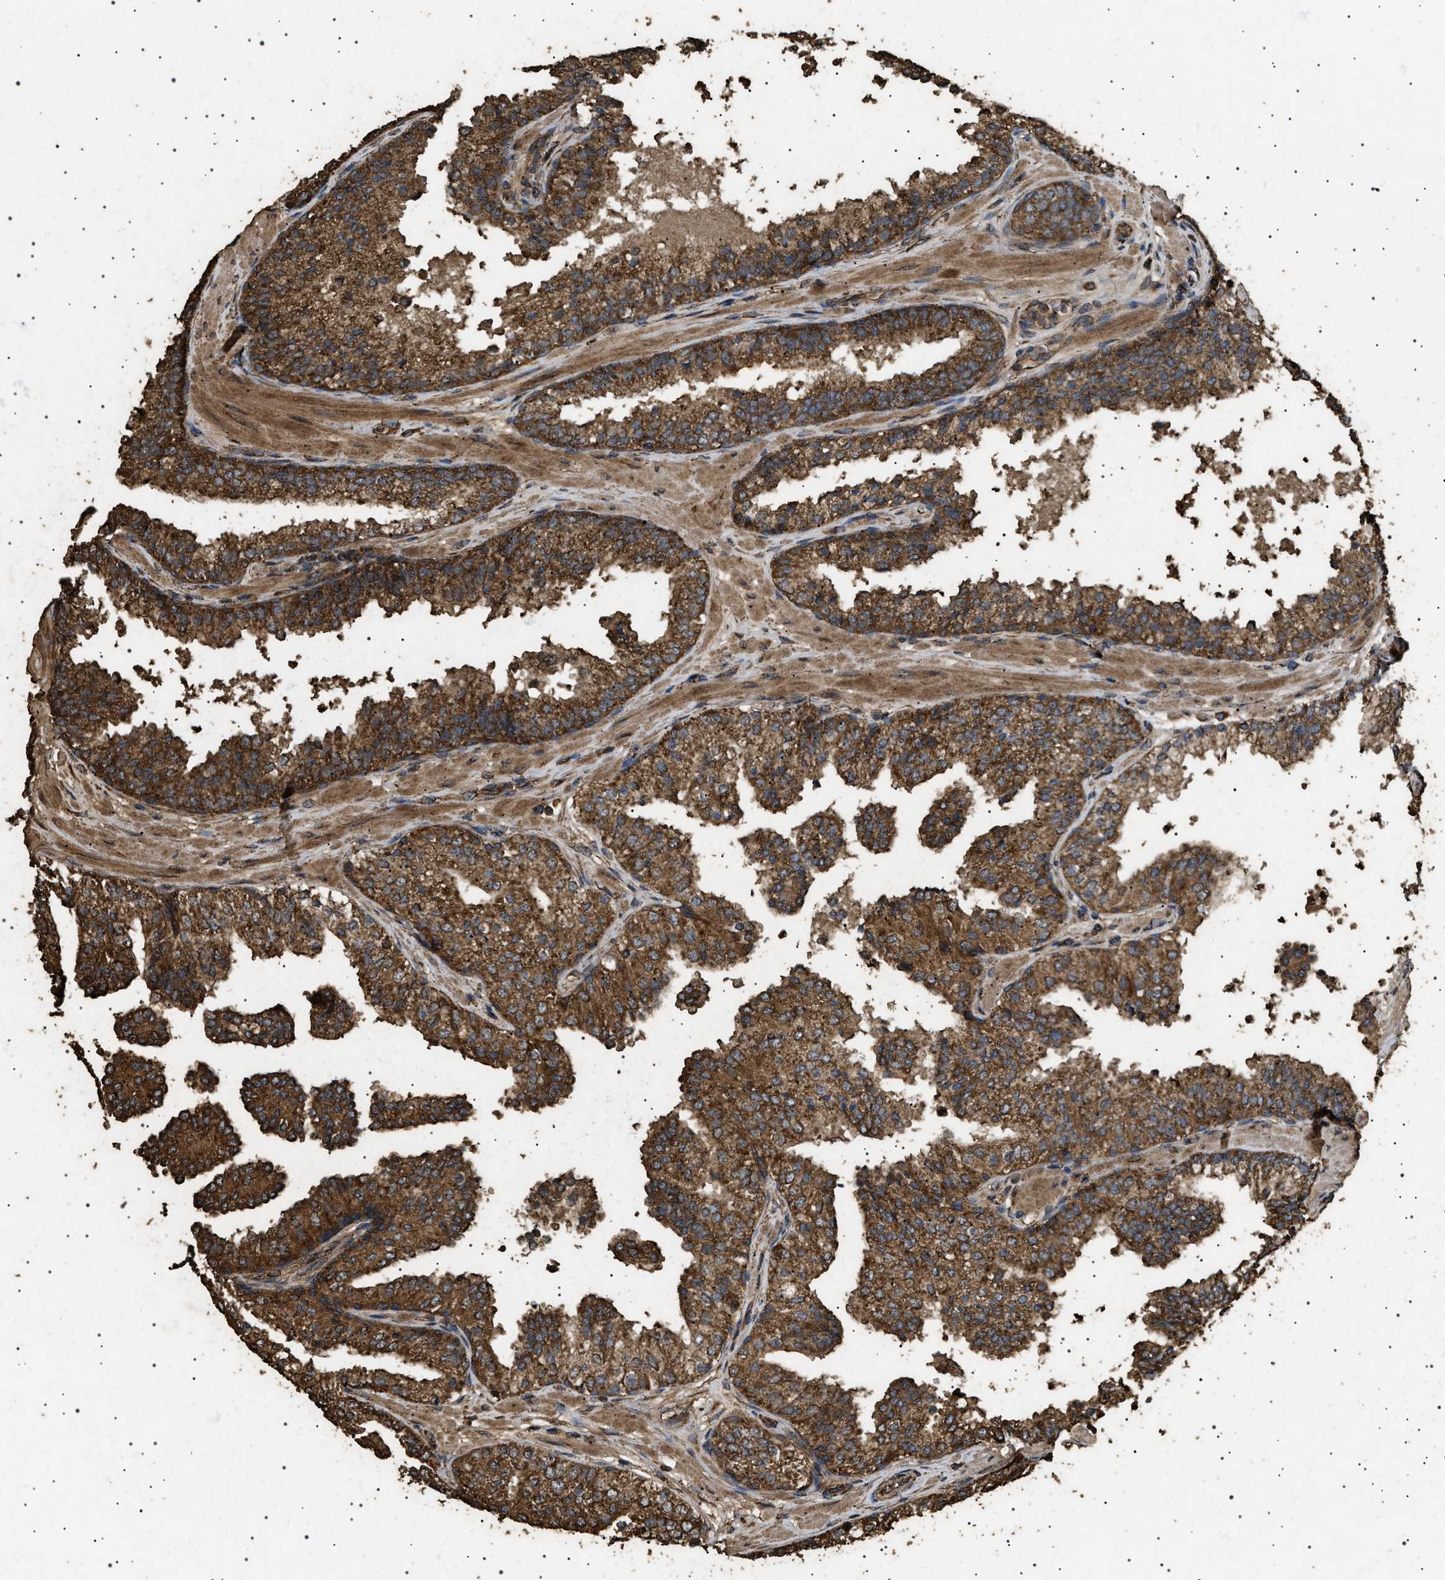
{"staining": {"intensity": "strong", "quantity": ">75%", "location": "cytoplasmic/membranous"}, "tissue": "prostate cancer", "cell_type": "Tumor cells", "image_type": "cancer", "snomed": [{"axis": "morphology", "description": "Adenocarcinoma, High grade"}, {"axis": "topography", "description": "Prostate"}], "caption": "DAB immunohistochemical staining of human prostate adenocarcinoma (high-grade) exhibits strong cytoplasmic/membranous protein positivity in approximately >75% of tumor cells.", "gene": "CYRIA", "patient": {"sex": "male", "age": 65}}